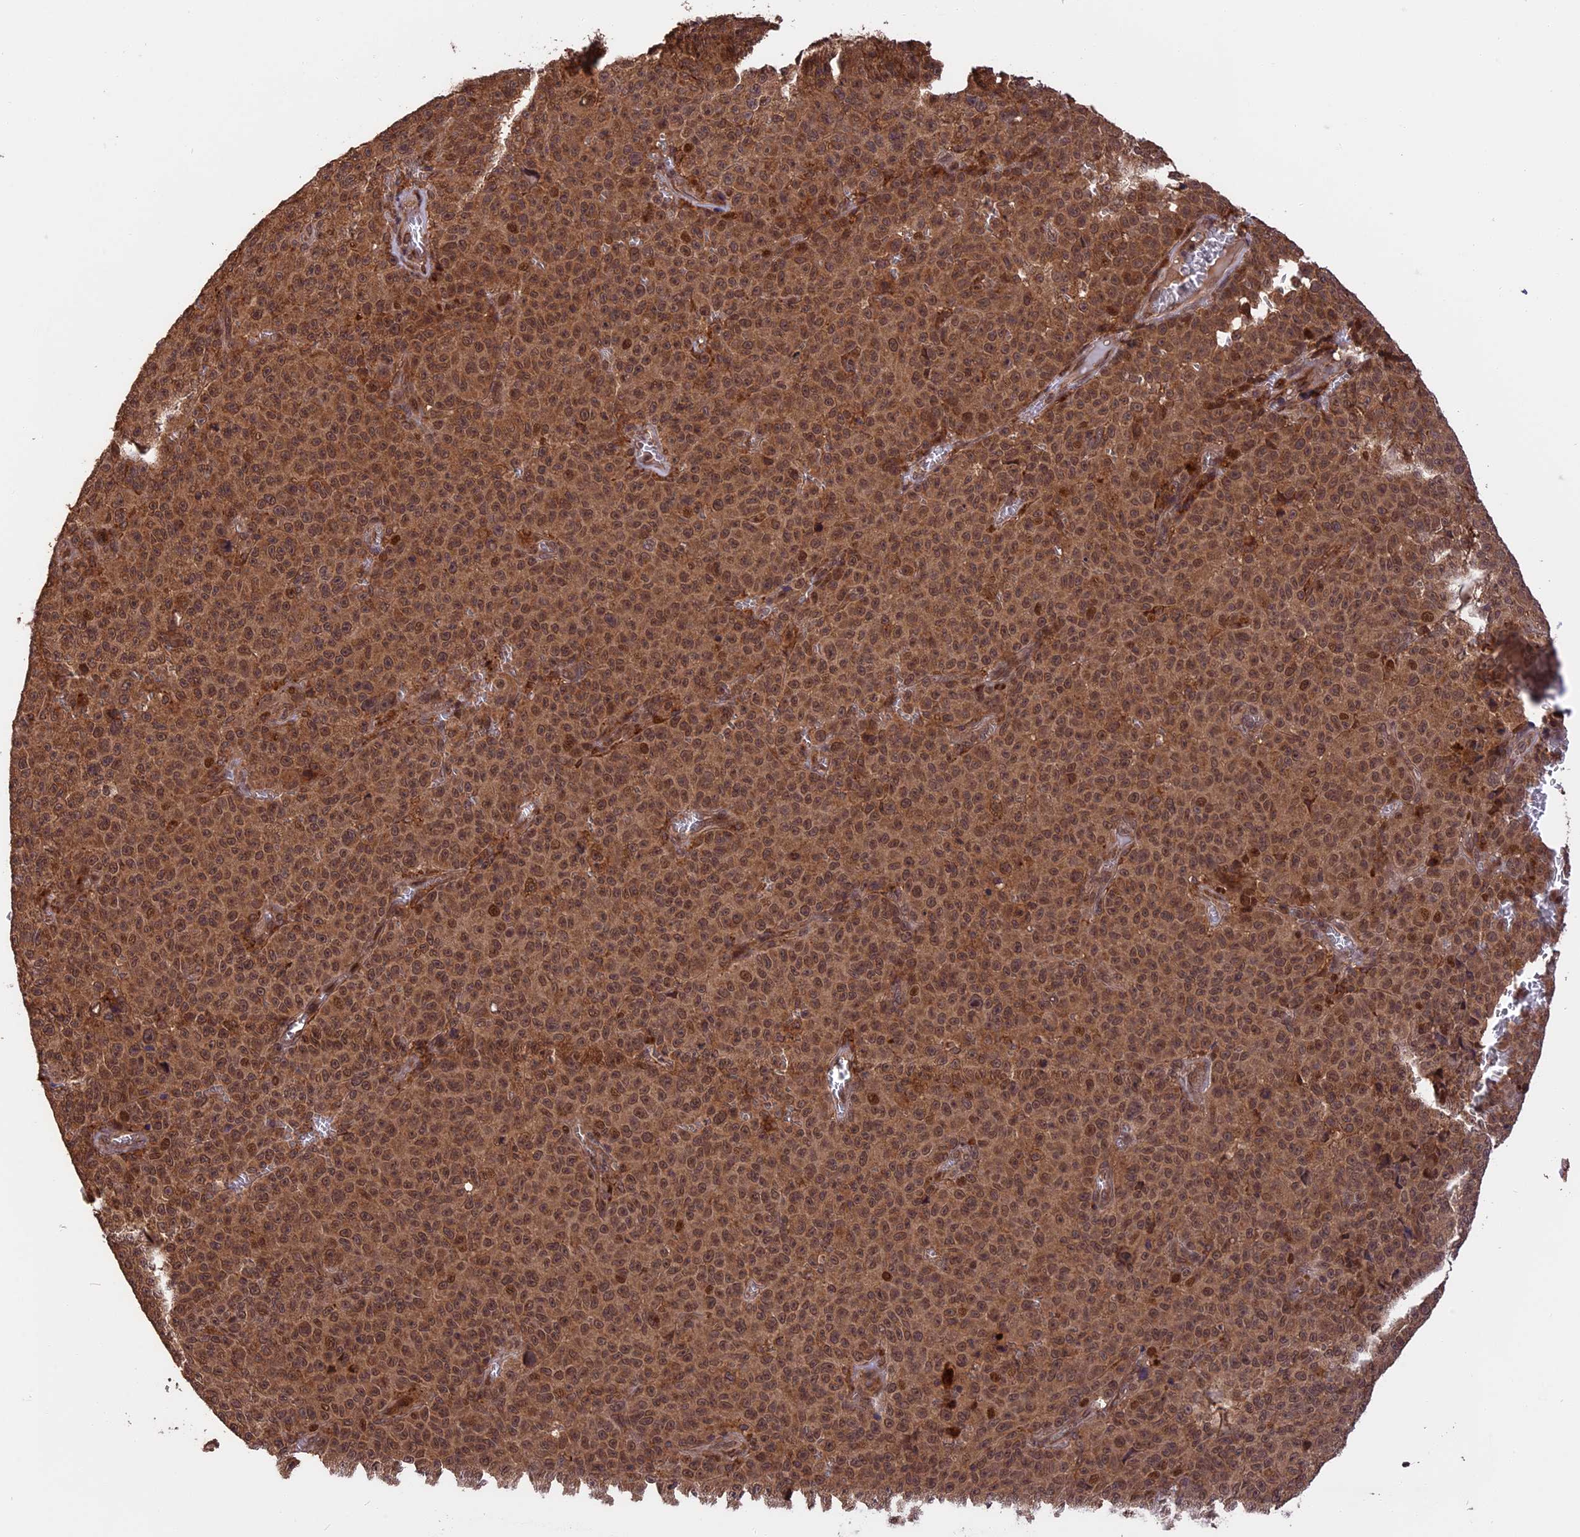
{"staining": {"intensity": "moderate", "quantity": ">75%", "location": "cytoplasmic/membranous,nuclear"}, "tissue": "melanoma", "cell_type": "Tumor cells", "image_type": "cancer", "snomed": [{"axis": "morphology", "description": "Malignant melanoma, NOS"}, {"axis": "topography", "description": "Skin"}], "caption": "About >75% of tumor cells in malignant melanoma display moderate cytoplasmic/membranous and nuclear protein staining as visualized by brown immunohistochemical staining.", "gene": "ESCO1", "patient": {"sex": "female", "age": 82}}